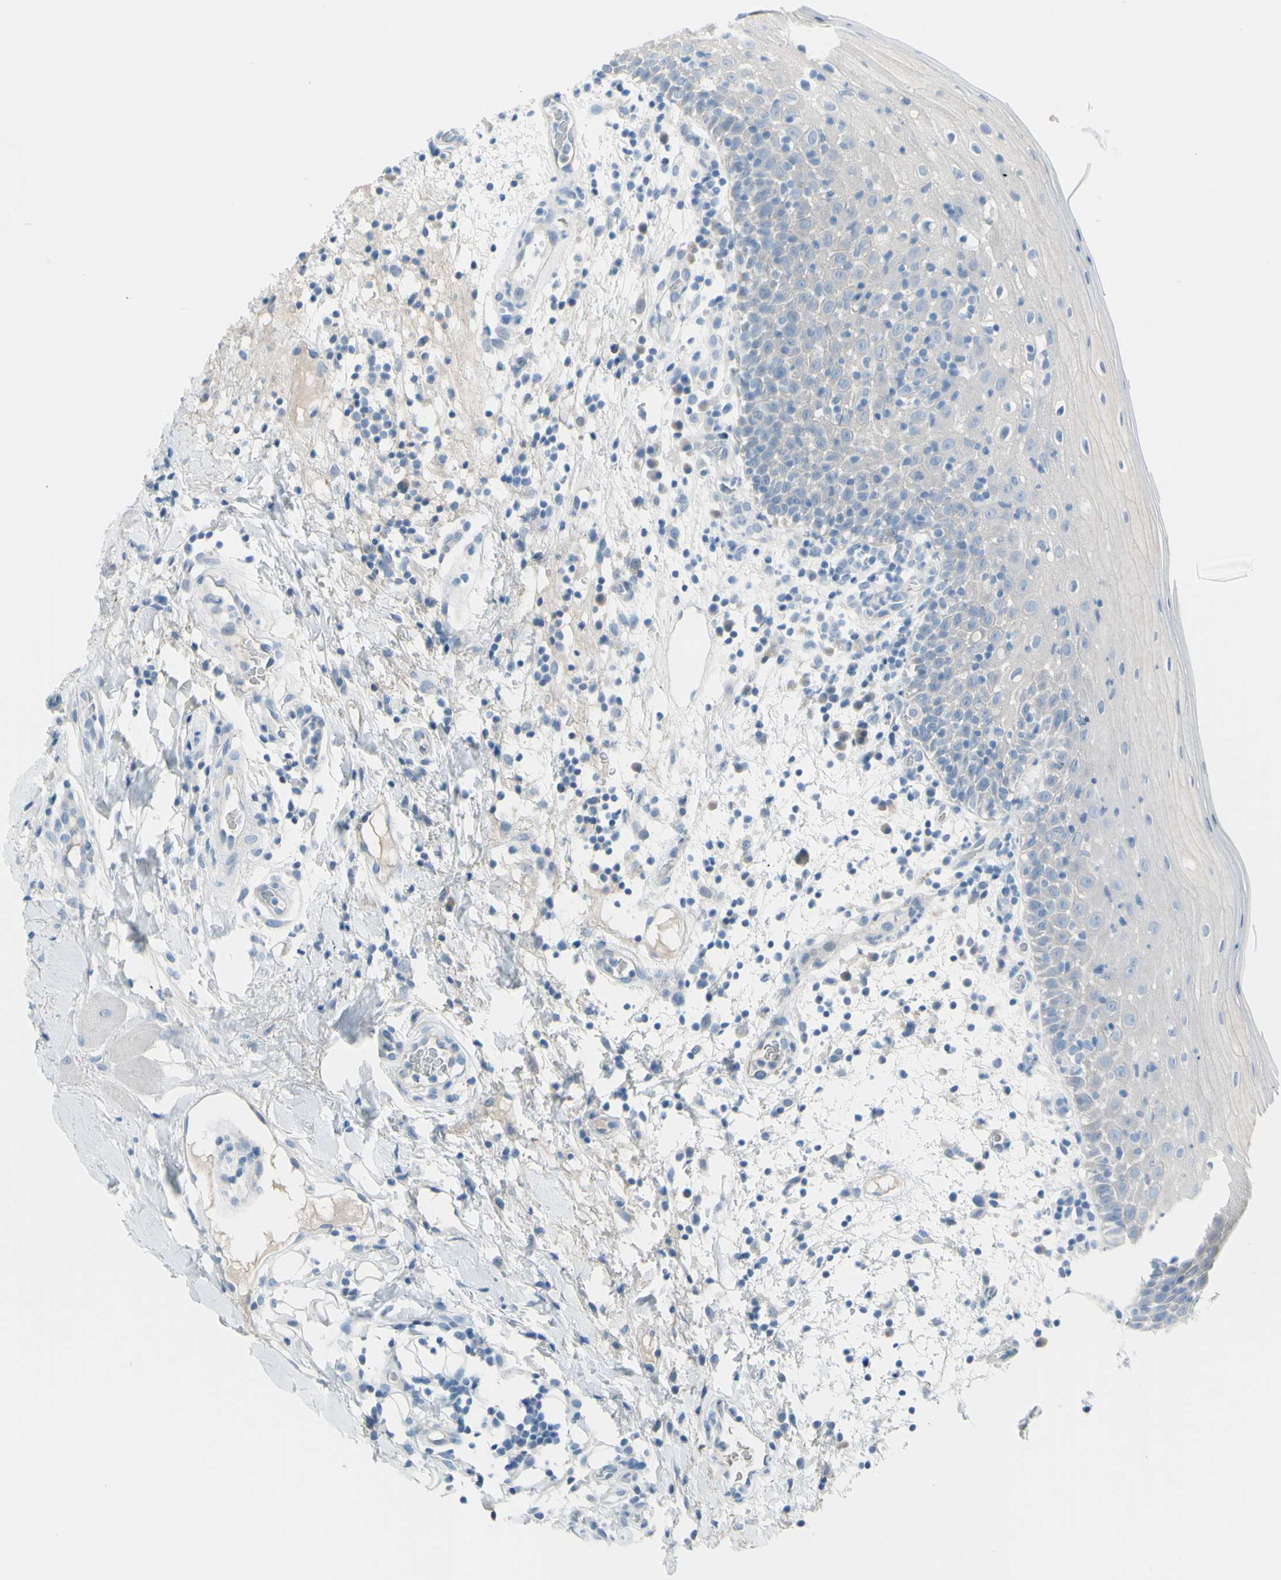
{"staining": {"intensity": "negative", "quantity": "none", "location": "none"}, "tissue": "oral mucosa", "cell_type": "Squamous epithelial cells", "image_type": "normal", "snomed": [{"axis": "morphology", "description": "Normal tissue, NOS"}, {"axis": "morphology", "description": "Squamous cell carcinoma, NOS"}, {"axis": "topography", "description": "Skeletal muscle"}, {"axis": "topography", "description": "Oral tissue"}], "caption": "The micrograph displays no staining of squamous epithelial cells in benign oral mucosa.", "gene": "TFPI2", "patient": {"sex": "male", "age": 71}}